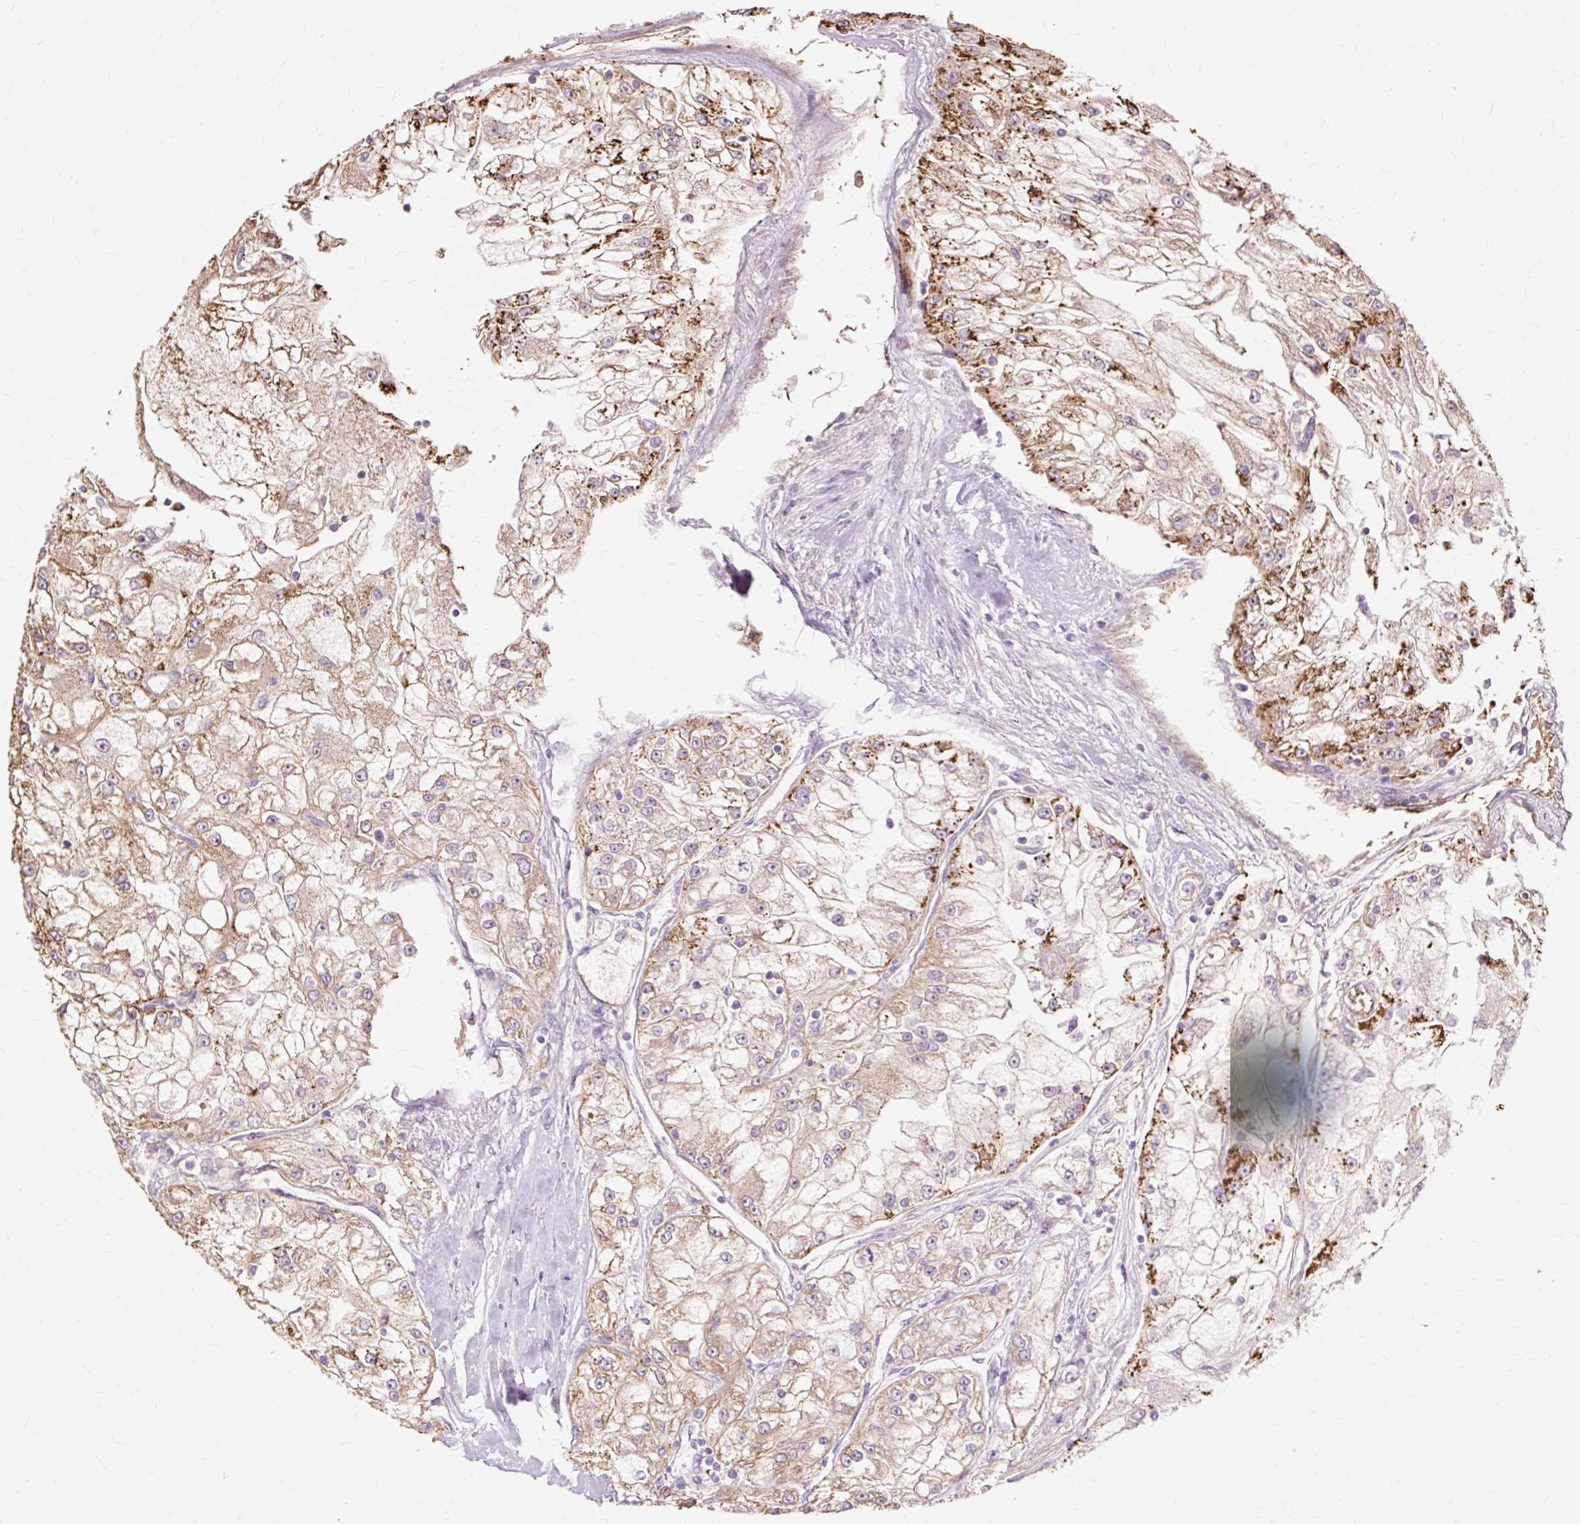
{"staining": {"intensity": "moderate", "quantity": ">75%", "location": "cytoplasmic/membranous"}, "tissue": "renal cancer", "cell_type": "Tumor cells", "image_type": "cancer", "snomed": [{"axis": "morphology", "description": "Adenocarcinoma, NOS"}, {"axis": "topography", "description": "Kidney"}], "caption": "Immunohistochemistry (DAB) staining of human renal cancer displays moderate cytoplasmic/membranous protein expression in about >75% of tumor cells.", "gene": "PDZD2", "patient": {"sex": "female", "age": 72}}